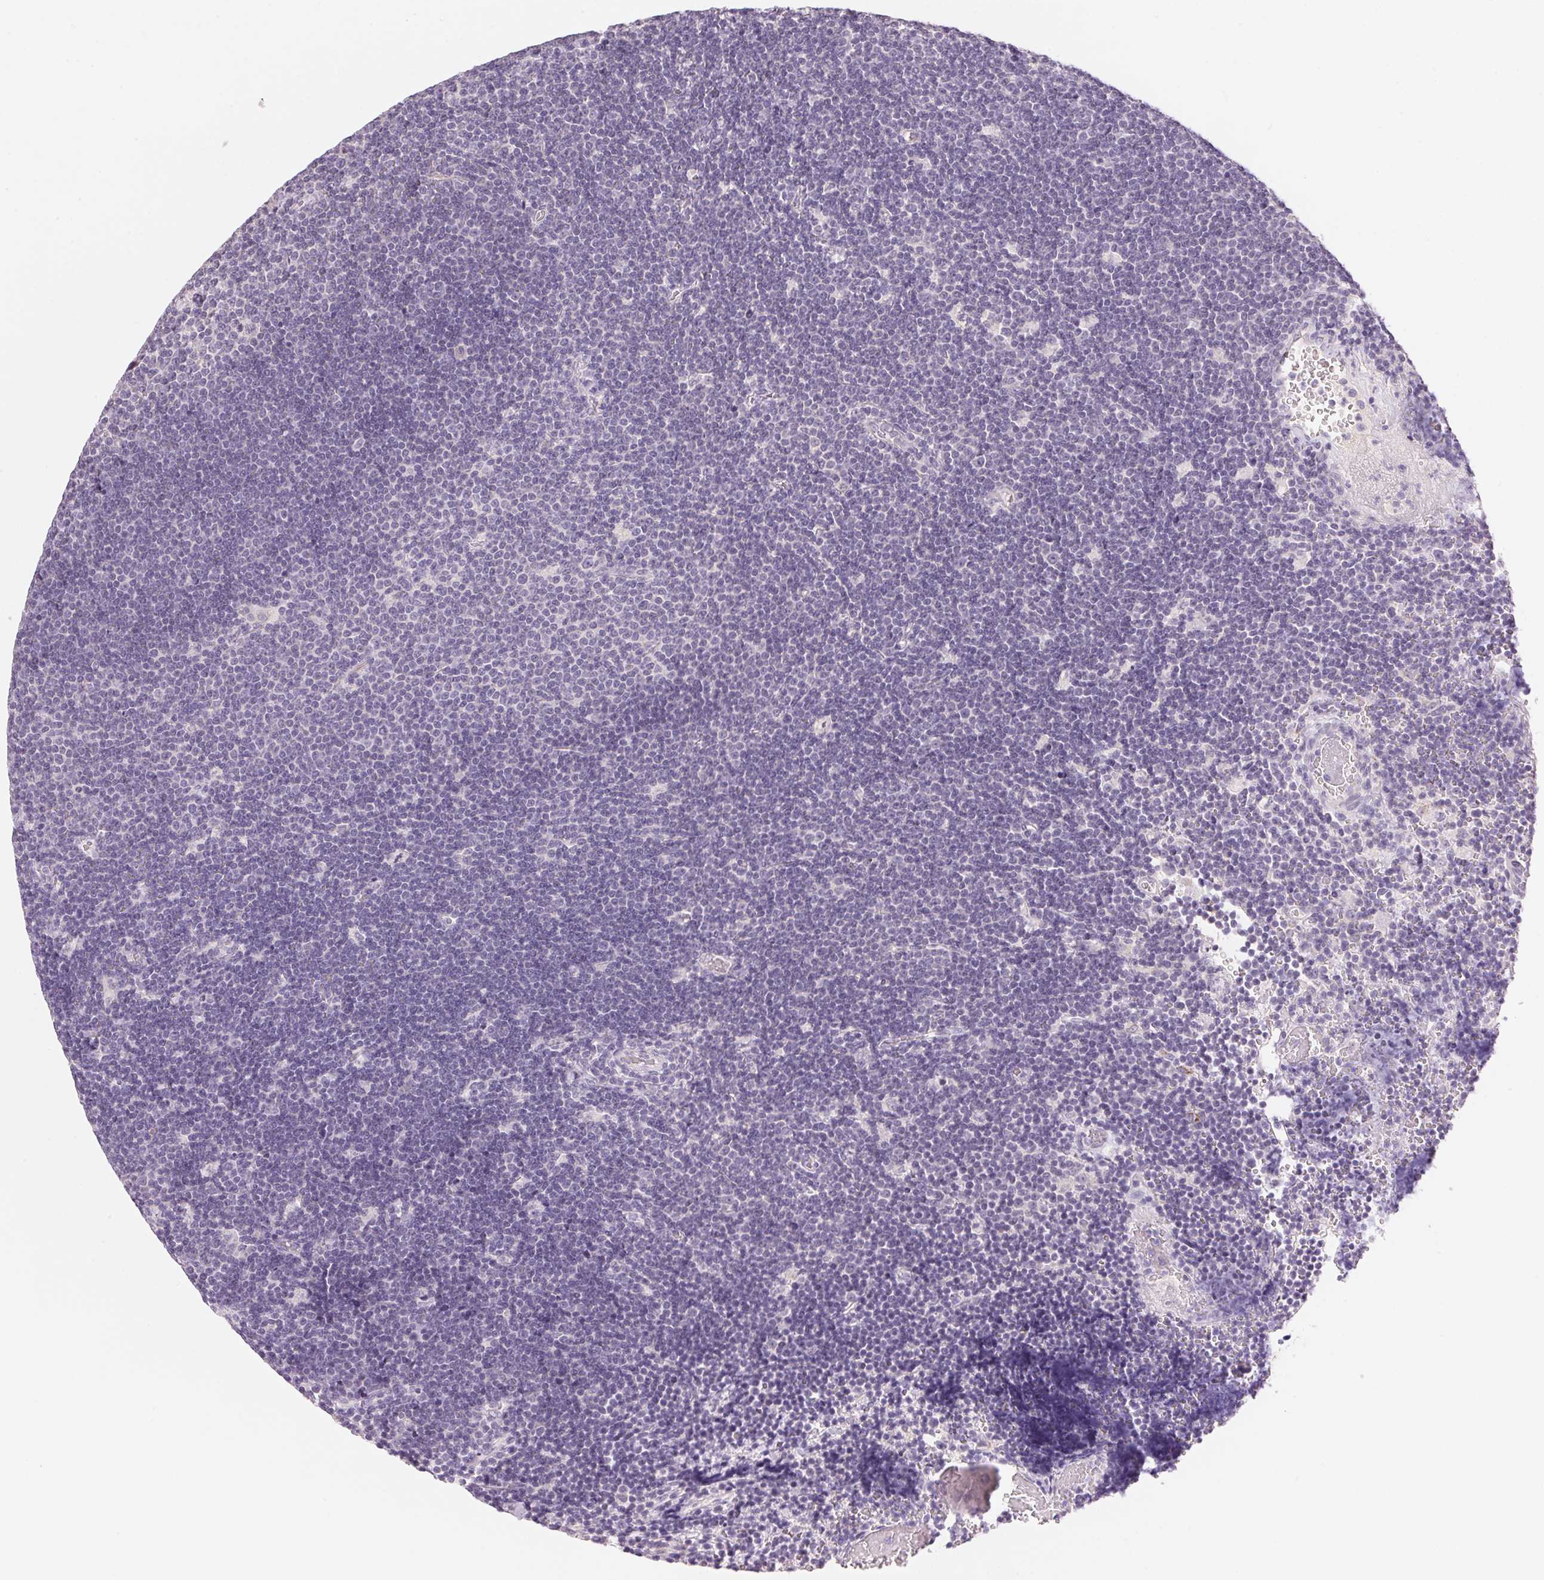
{"staining": {"intensity": "negative", "quantity": "none", "location": "none"}, "tissue": "lymphoma", "cell_type": "Tumor cells", "image_type": "cancer", "snomed": [{"axis": "morphology", "description": "Malignant lymphoma, non-Hodgkin's type, Low grade"}, {"axis": "topography", "description": "Brain"}], "caption": "Tumor cells are negative for brown protein staining in lymphoma.", "gene": "CYP11B1", "patient": {"sex": "female", "age": 66}}